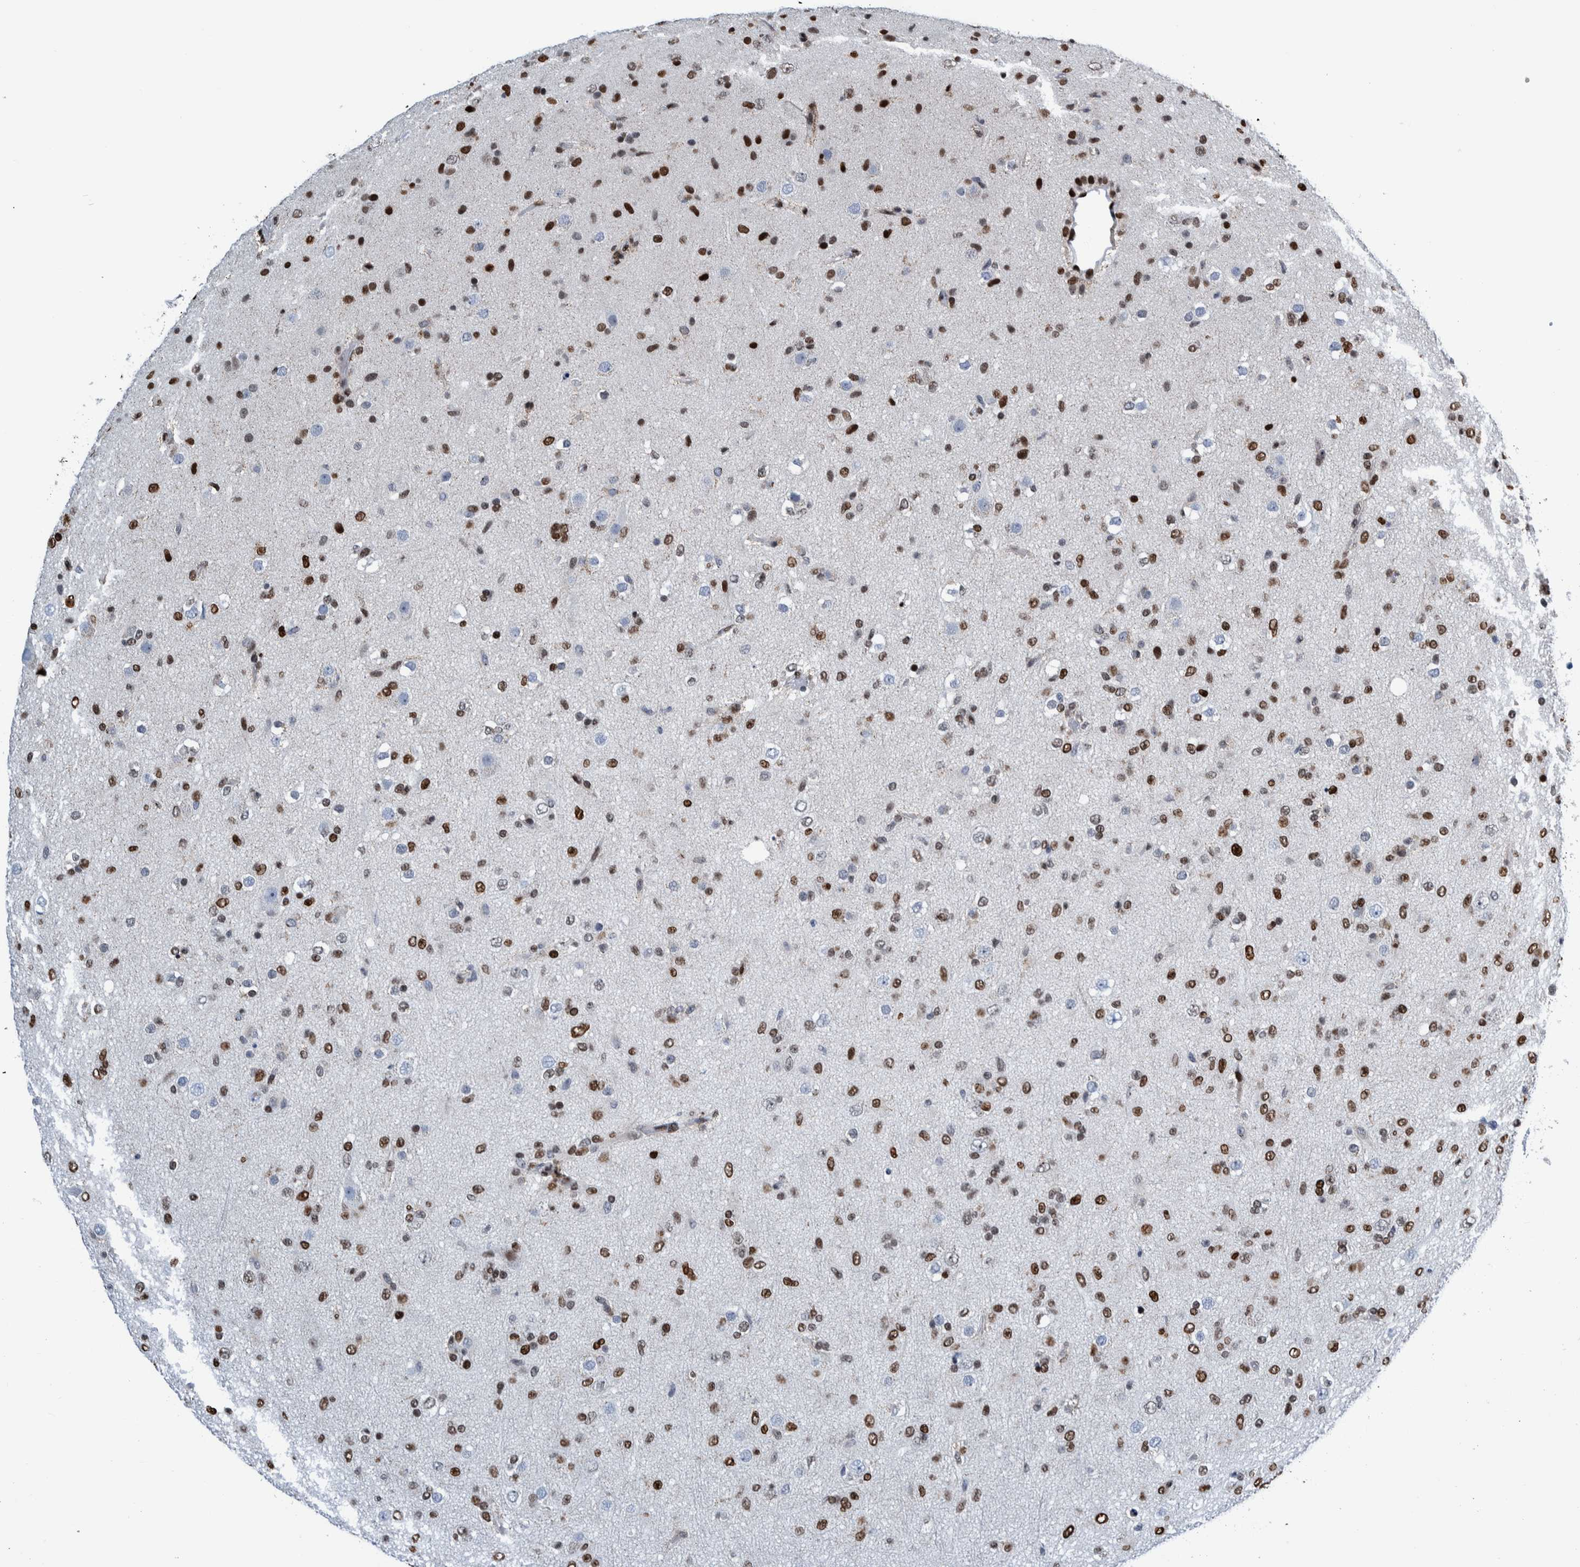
{"staining": {"intensity": "strong", "quantity": "25%-75%", "location": "nuclear"}, "tissue": "glioma", "cell_type": "Tumor cells", "image_type": "cancer", "snomed": [{"axis": "morphology", "description": "Glioma, malignant, Low grade"}, {"axis": "topography", "description": "Brain"}], "caption": "A high amount of strong nuclear expression is appreciated in approximately 25%-75% of tumor cells in glioma tissue.", "gene": "HEATR9", "patient": {"sex": "male", "age": 65}}